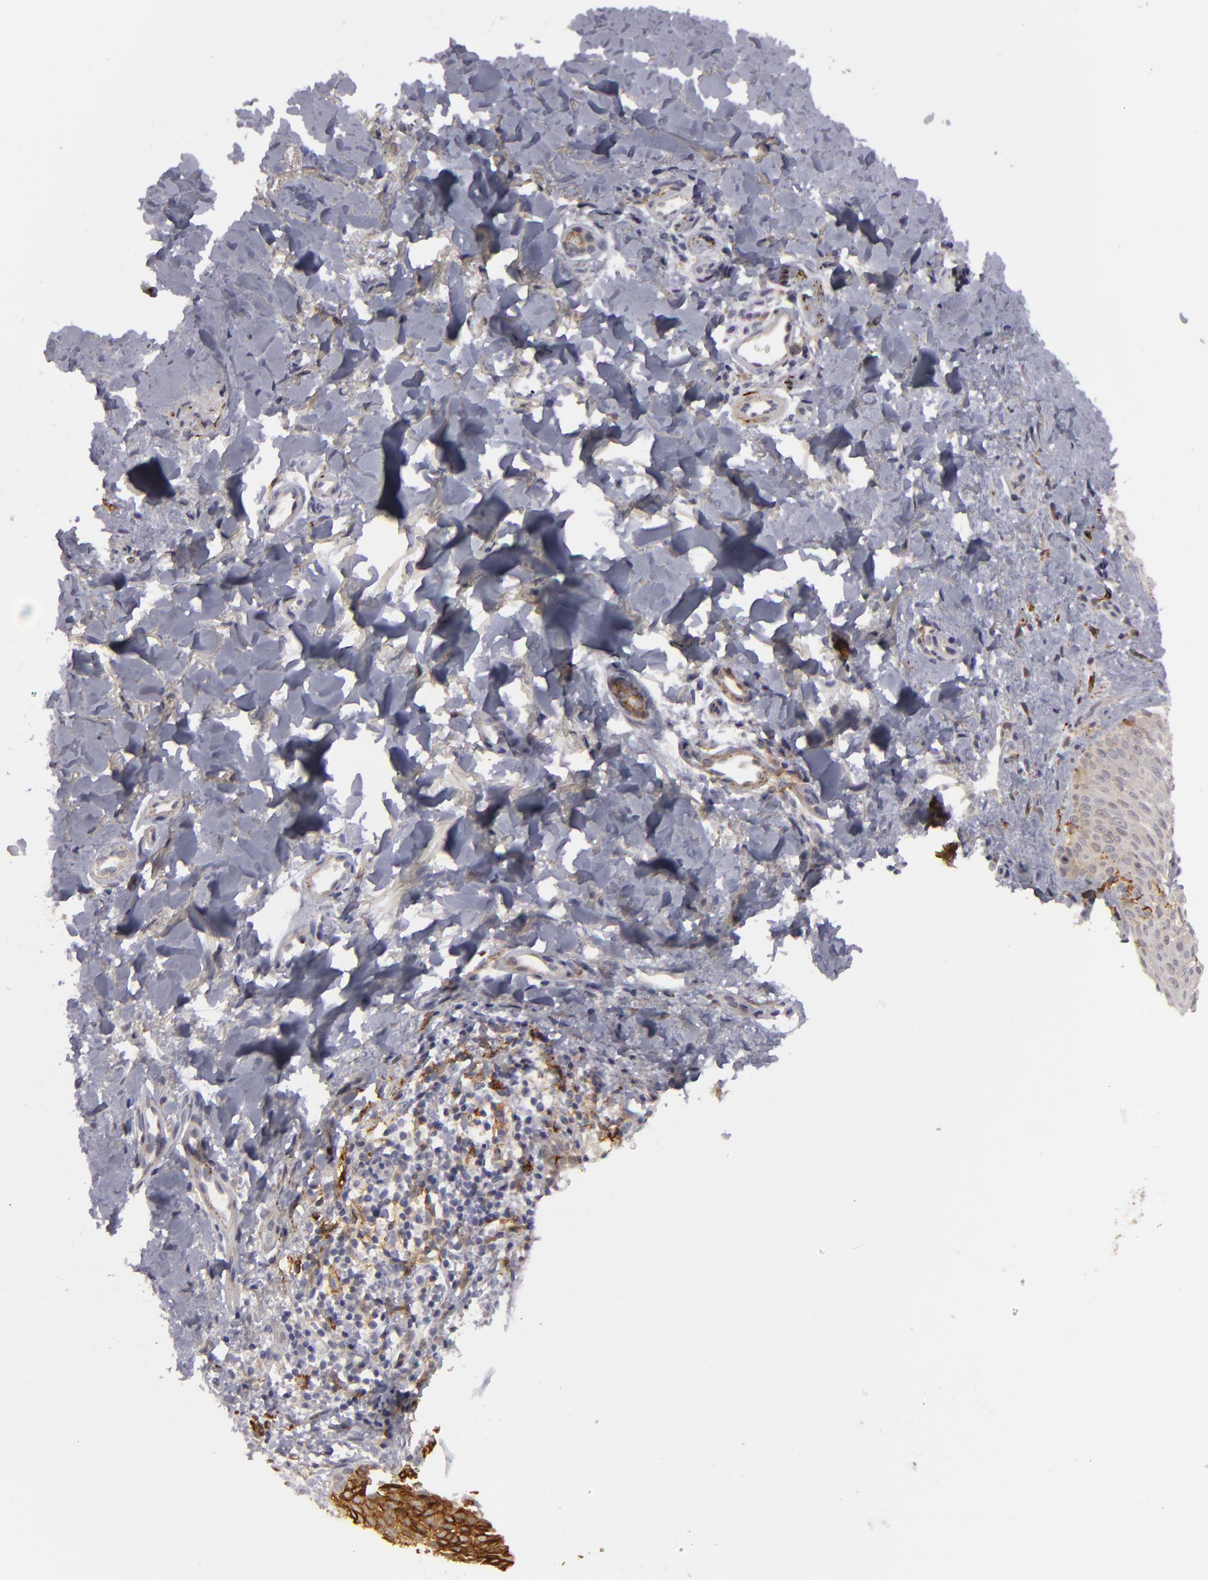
{"staining": {"intensity": "moderate", "quantity": ">75%", "location": "cytoplasmic/membranous"}, "tissue": "skin cancer", "cell_type": "Tumor cells", "image_type": "cancer", "snomed": [{"axis": "morphology", "description": "Basal cell carcinoma"}, {"axis": "topography", "description": "Skin"}], "caption": "Protein analysis of basal cell carcinoma (skin) tissue displays moderate cytoplasmic/membranous positivity in approximately >75% of tumor cells.", "gene": "ALCAM", "patient": {"sex": "female", "age": 78}}